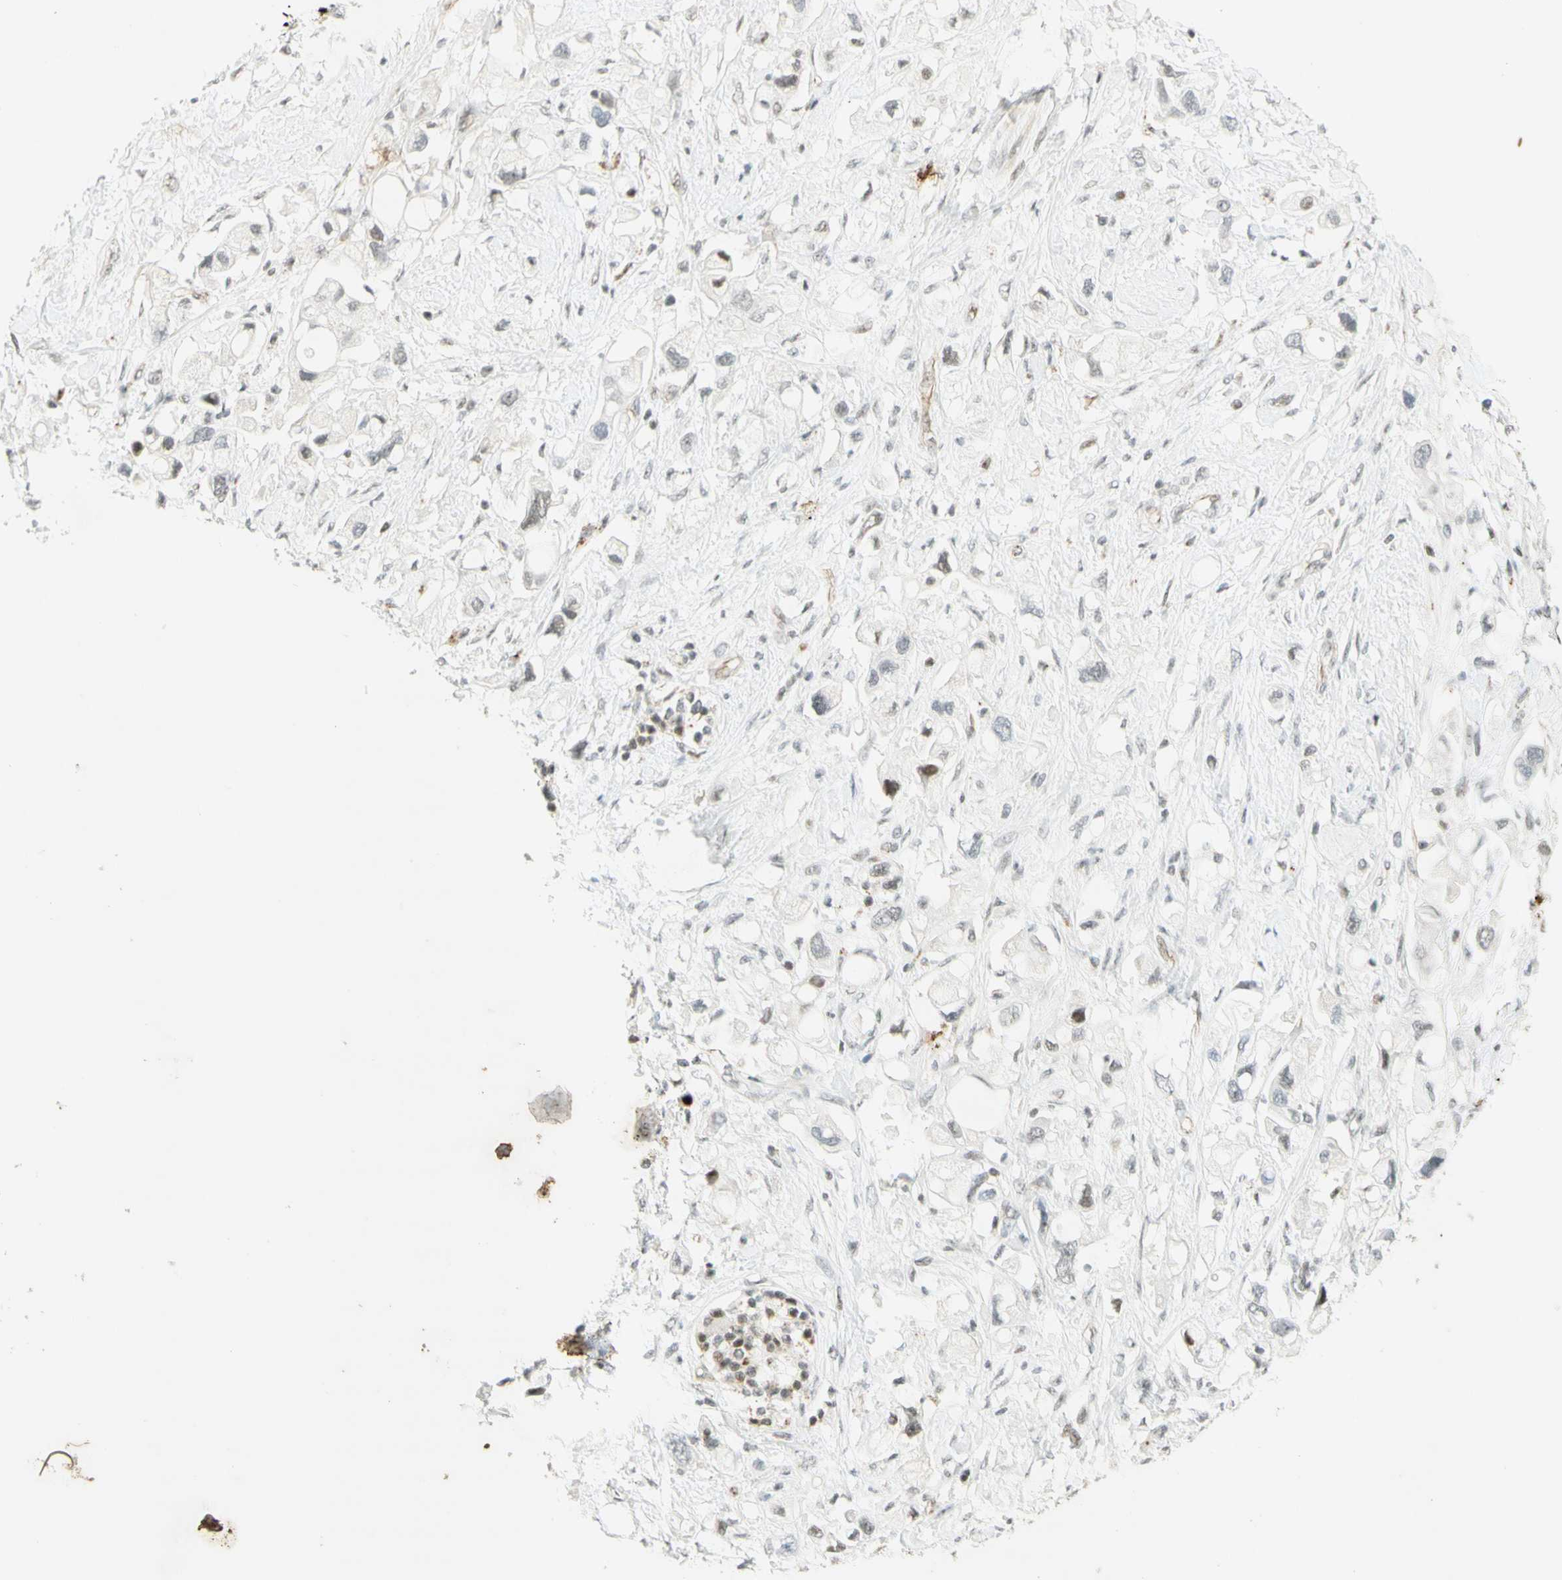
{"staining": {"intensity": "moderate", "quantity": ">75%", "location": "nuclear"}, "tissue": "pancreatic cancer", "cell_type": "Tumor cells", "image_type": "cancer", "snomed": [{"axis": "morphology", "description": "Adenocarcinoma, NOS"}, {"axis": "topography", "description": "Pancreas"}], "caption": "Tumor cells show medium levels of moderate nuclear positivity in approximately >75% of cells in pancreatic cancer.", "gene": "IRF1", "patient": {"sex": "female", "age": 56}}